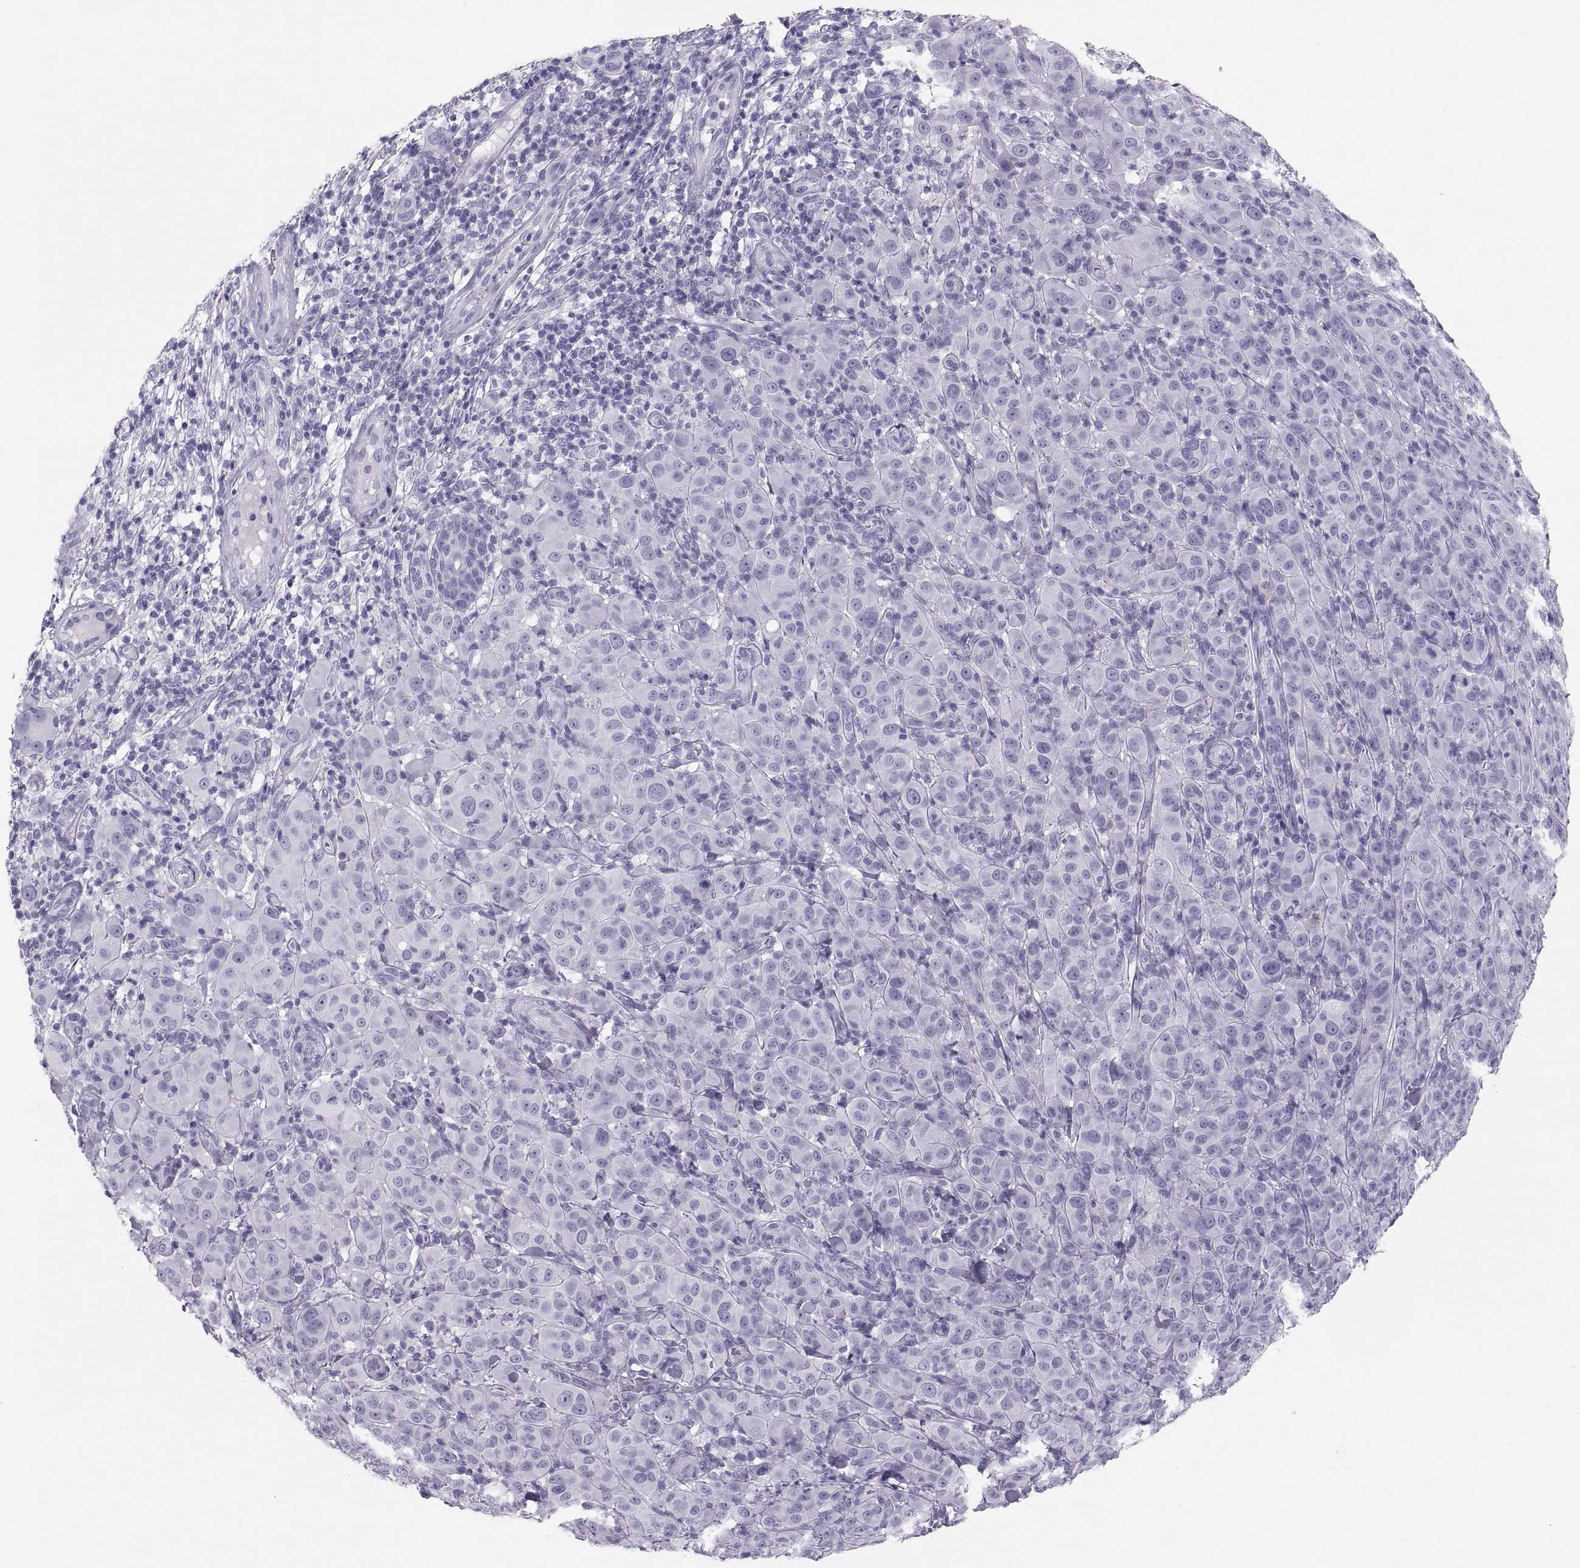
{"staining": {"intensity": "negative", "quantity": "none", "location": "none"}, "tissue": "melanoma", "cell_type": "Tumor cells", "image_type": "cancer", "snomed": [{"axis": "morphology", "description": "Malignant melanoma, NOS"}, {"axis": "topography", "description": "Skin"}], "caption": "Tumor cells show no significant expression in malignant melanoma.", "gene": "SLC22A6", "patient": {"sex": "female", "age": 87}}